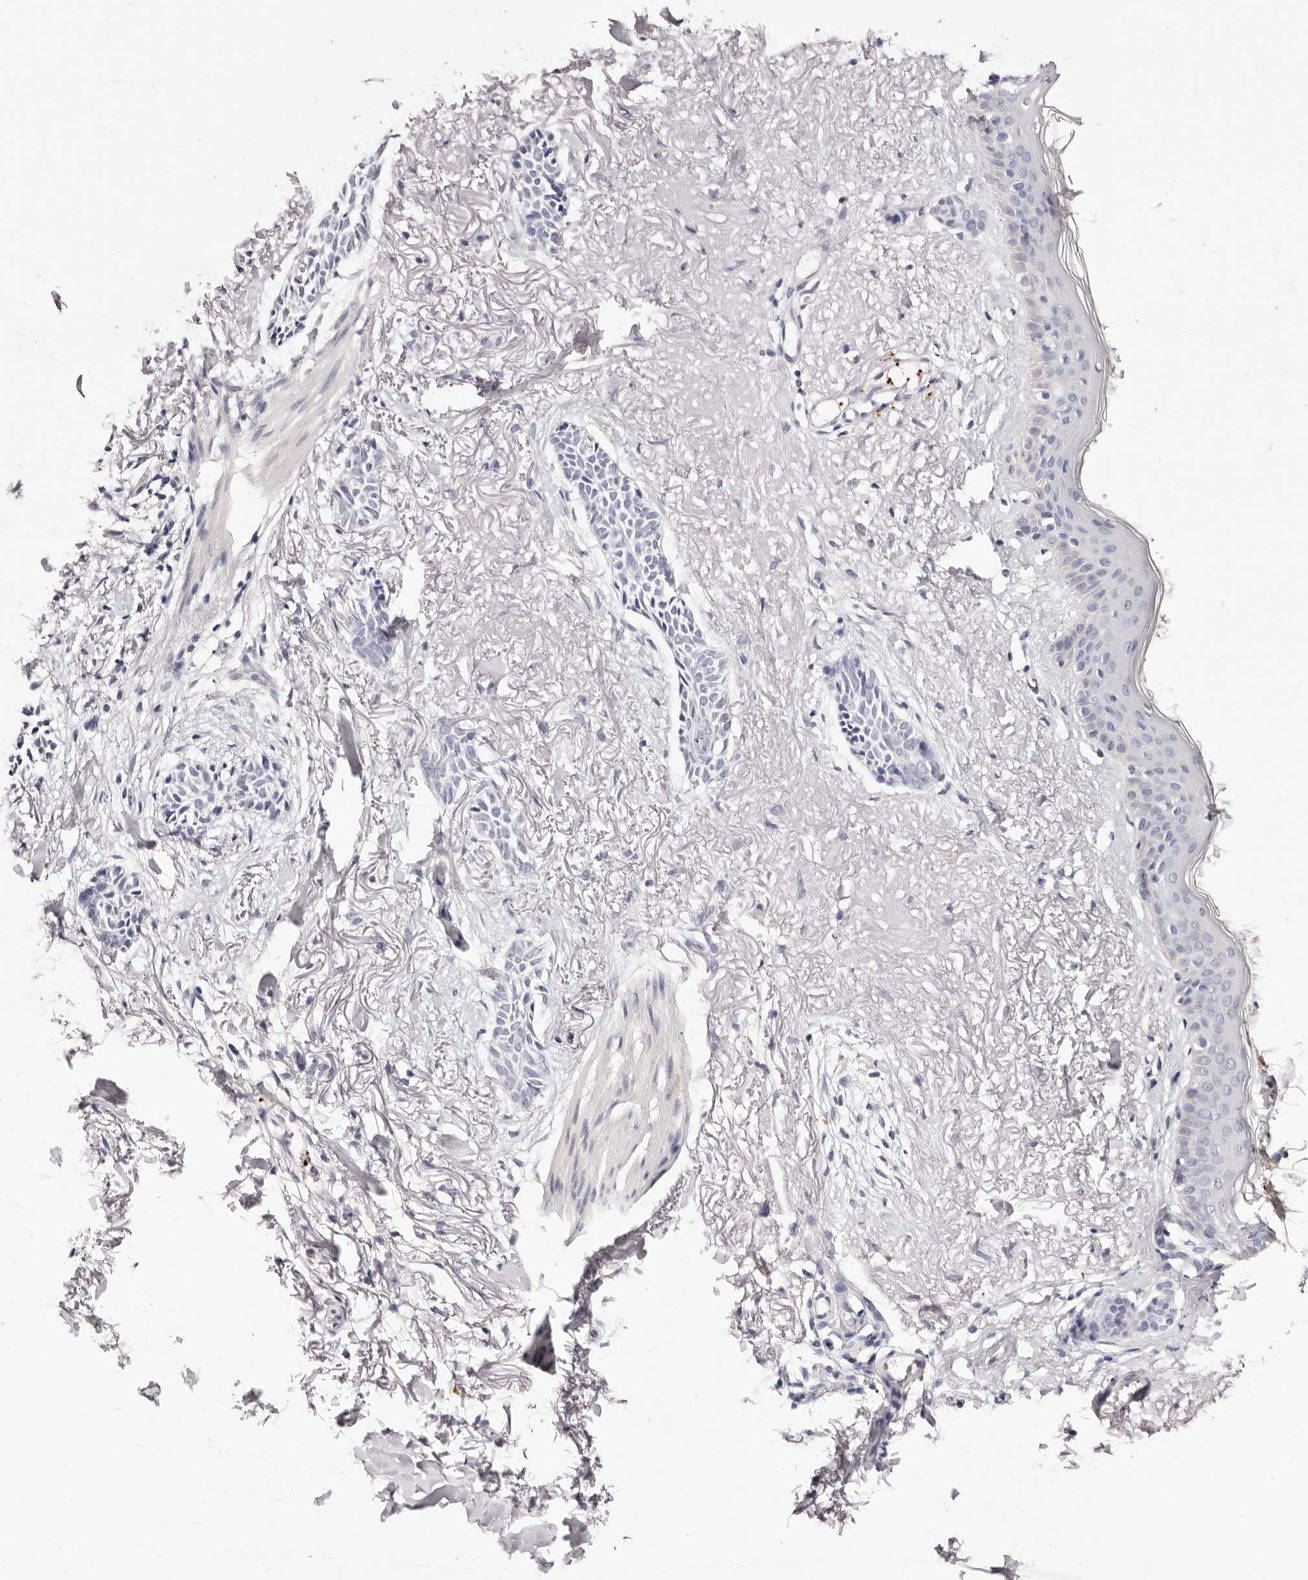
{"staining": {"intensity": "negative", "quantity": "none", "location": "none"}, "tissue": "skin cancer", "cell_type": "Tumor cells", "image_type": "cancer", "snomed": [{"axis": "morphology", "description": "Basal cell carcinoma"}, {"axis": "topography", "description": "Skin"}], "caption": "This histopathology image is of basal cell carcinoma (skin) stained with immunohistochemistry to label a protein in brown with the nuclei are counter-stained blue. There is no staining in tumor cells.", "gene": "PF4", "patient": {"sex": "female", "age": 84}}